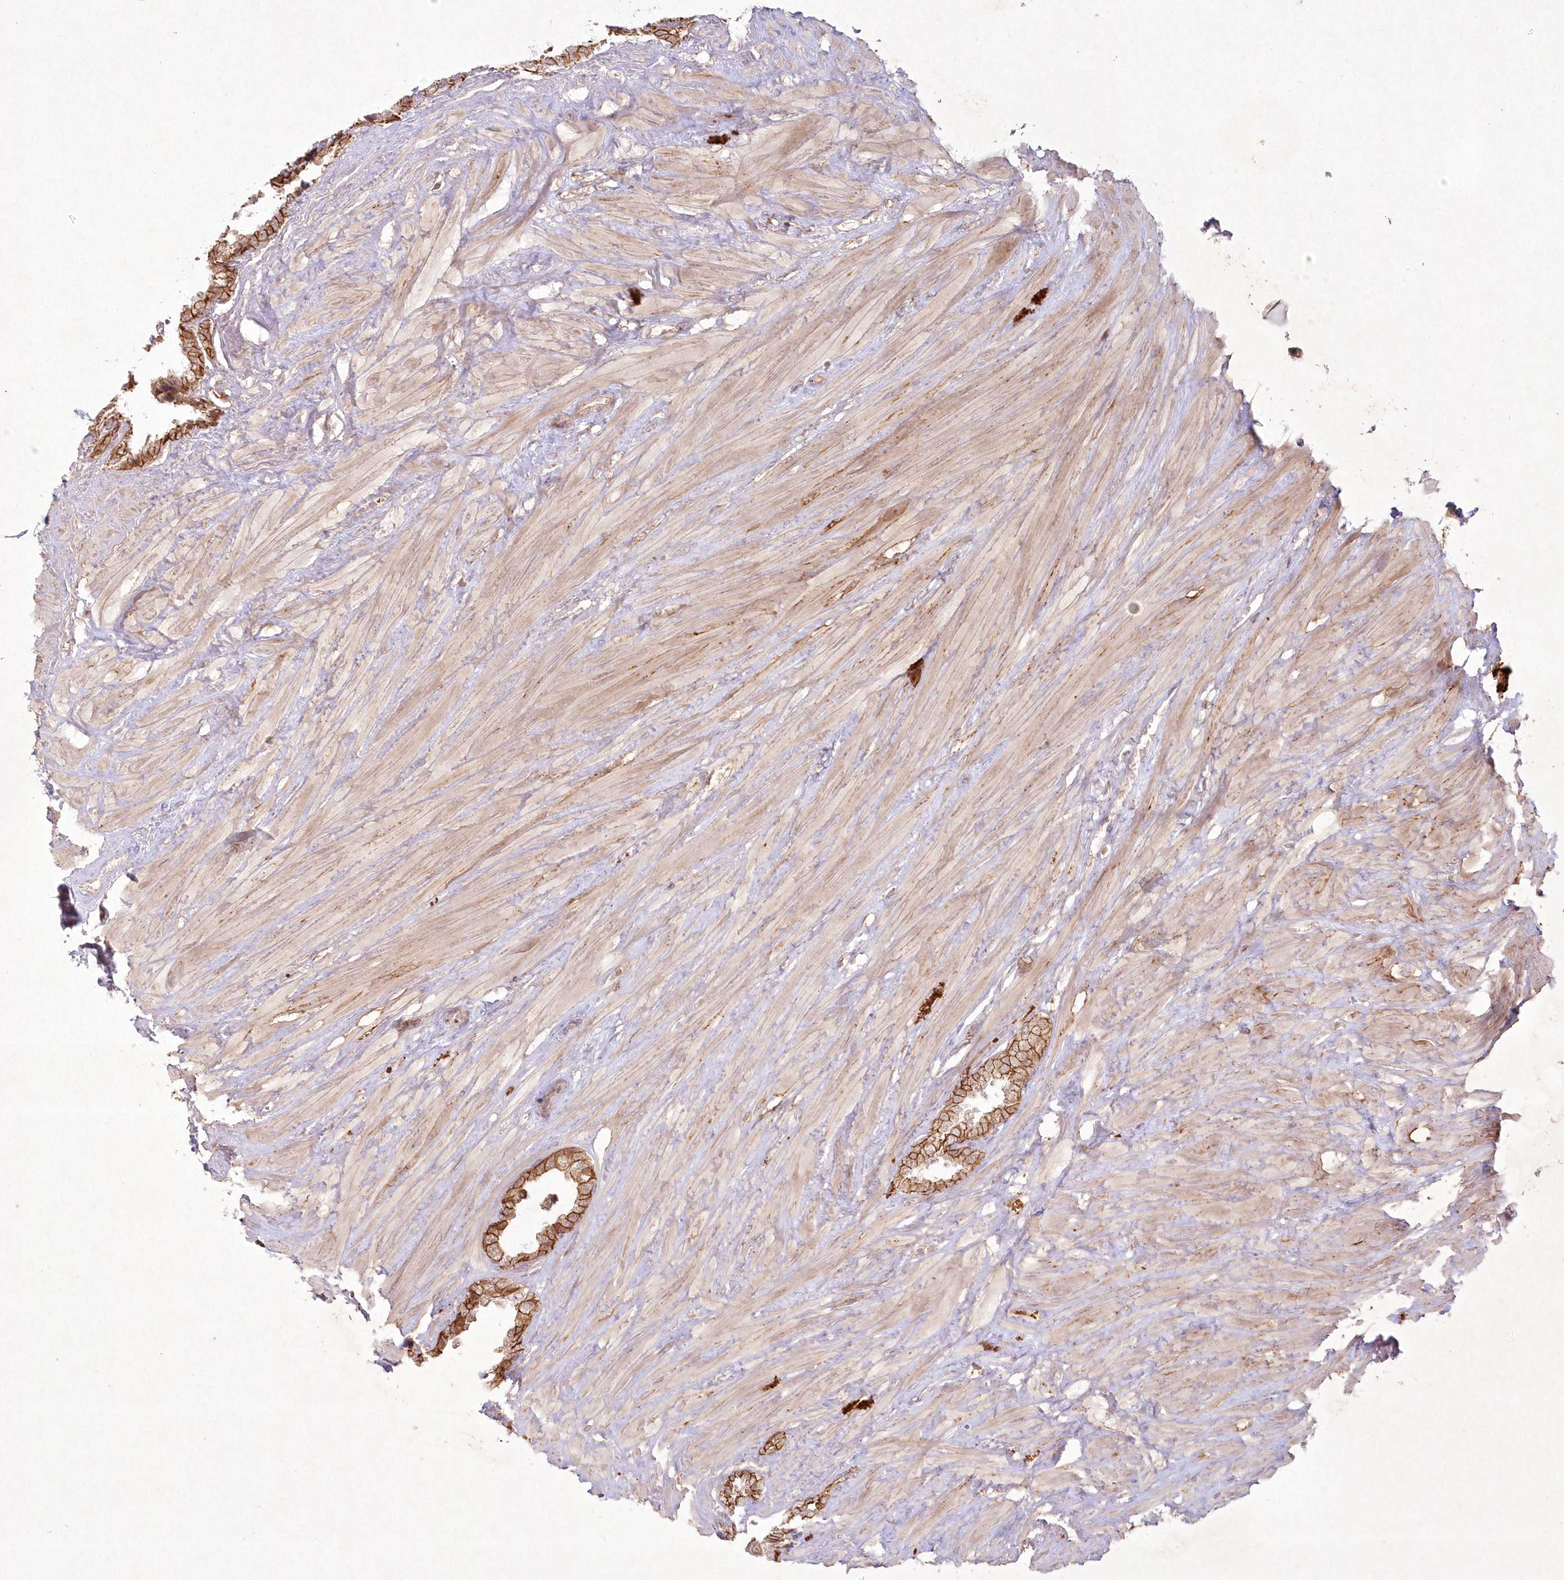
{"staining": {"intensity": "strong", "quantity": ">75%", "location": "cytoplasmic/membranous"}, "tissue": "seminal vesicle", "cell_type": "Glandular cells", "image_type": "normal", "snomed": [{"axis": "morphology", "description": "Normal tissue, NOS"}, {"axis": "topography", "description": "Seminal veicle"}], "caption": "A brown stain labels strong cytoplasmic/membranous expression of a protein in glandular cells of normal seminal vesicle. (Brightfield microscopy of DAB IHC at high magnification).", "gene": "TOGARAM2", "patient": {"sex": "male", "age": 46}}